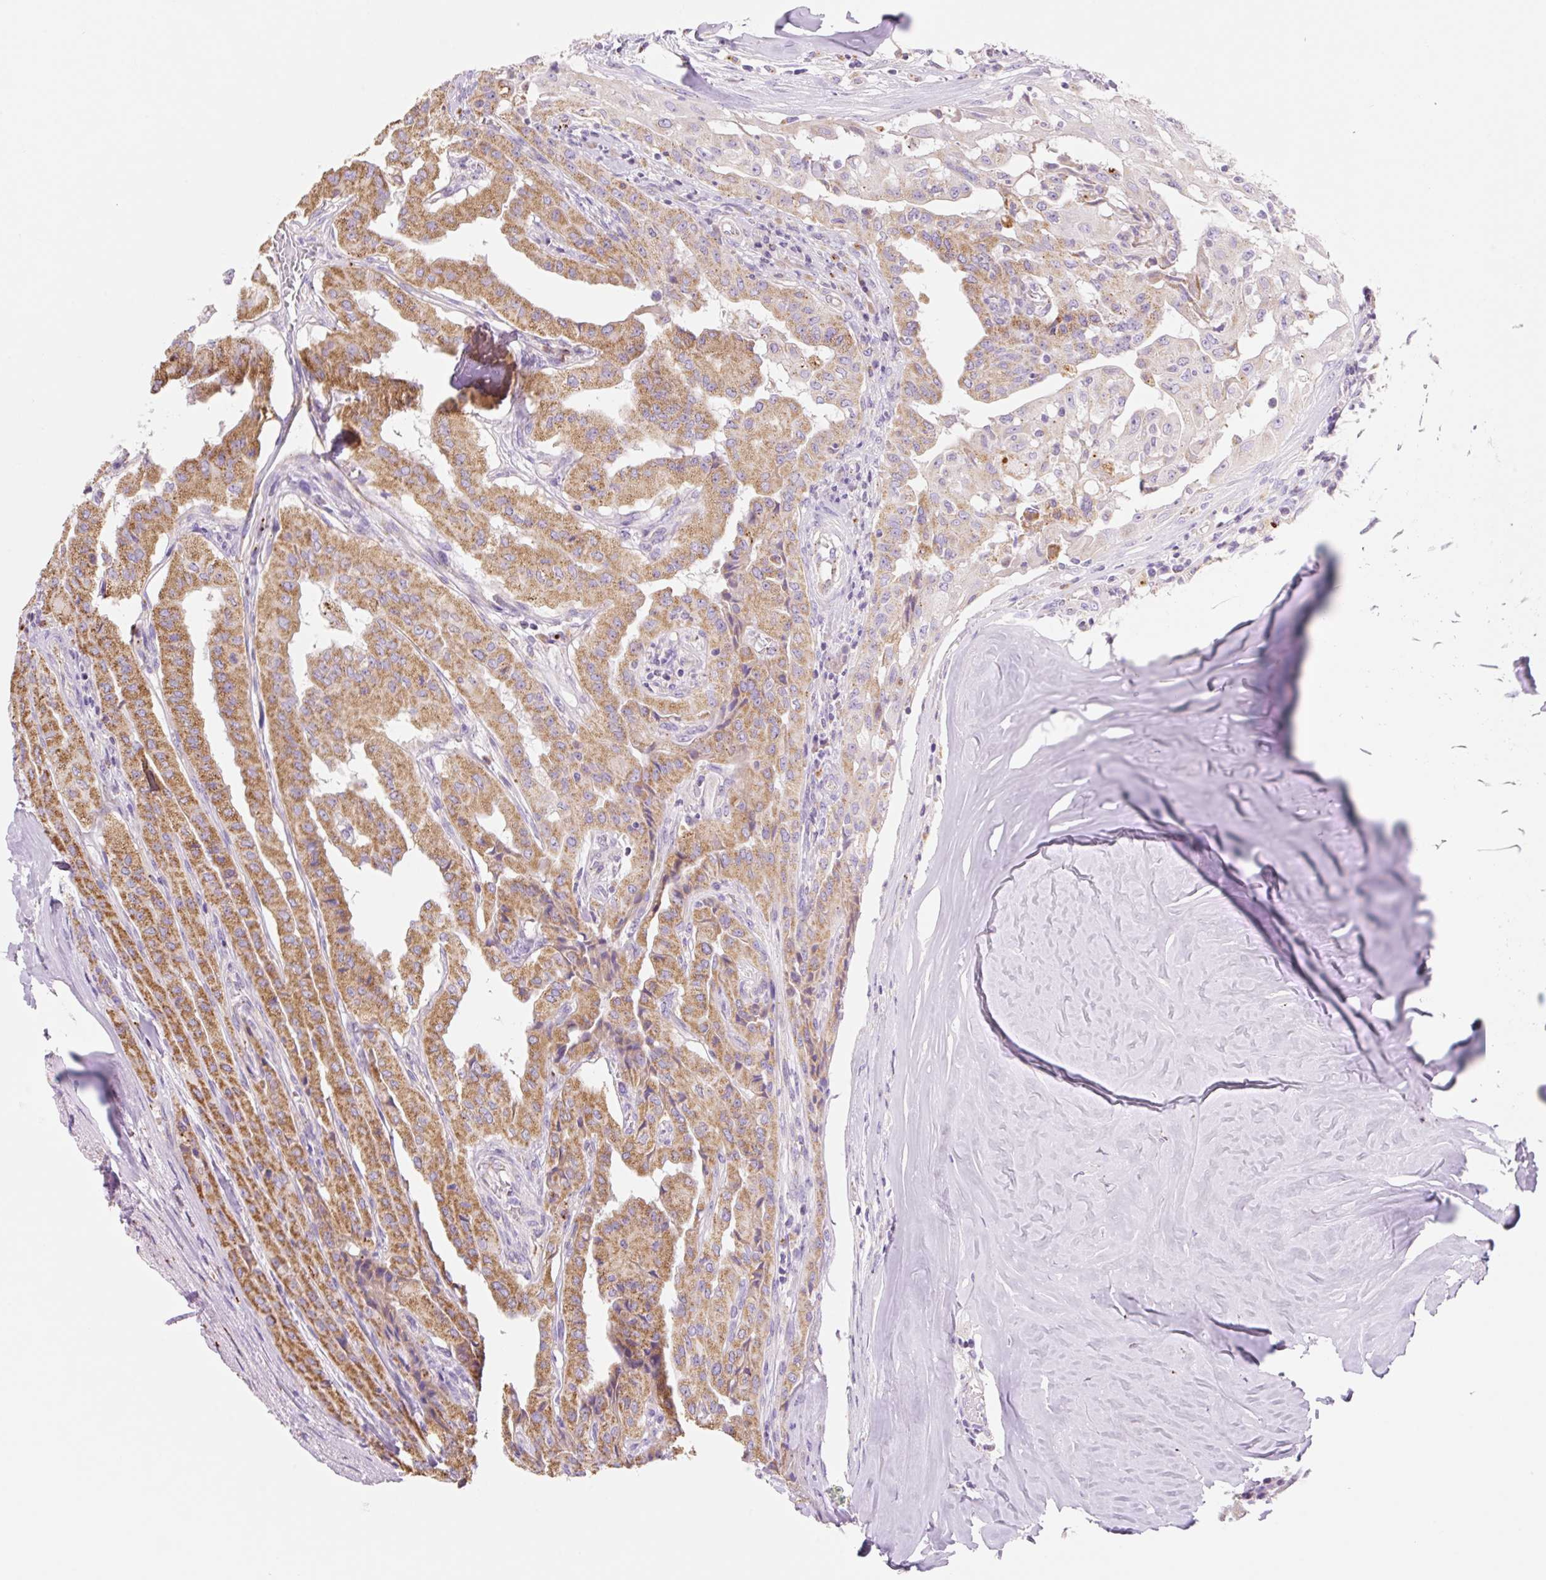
{"staining": {"intensity": "moderate", "quantity": ">75%", "location": "cytoplasmic/membranous"}, "tissue": "thyroid cancer", "cell_type": "Tumor cells", "image_type": "cancer", "snomed": [{"axis": "morphology", "description": "Papillary adenocarcinoma, NOS"}, {"axis": "topography", "description": "Thyroid gland"}], "caption": "Papillary adenocarcinoma (thyroid) stained for a protein shows moderate cytoplasmic/membranous positivity in tumor cells.", "gene": "CLEC3A", "patient": {"sex": "female", "age": 59}}